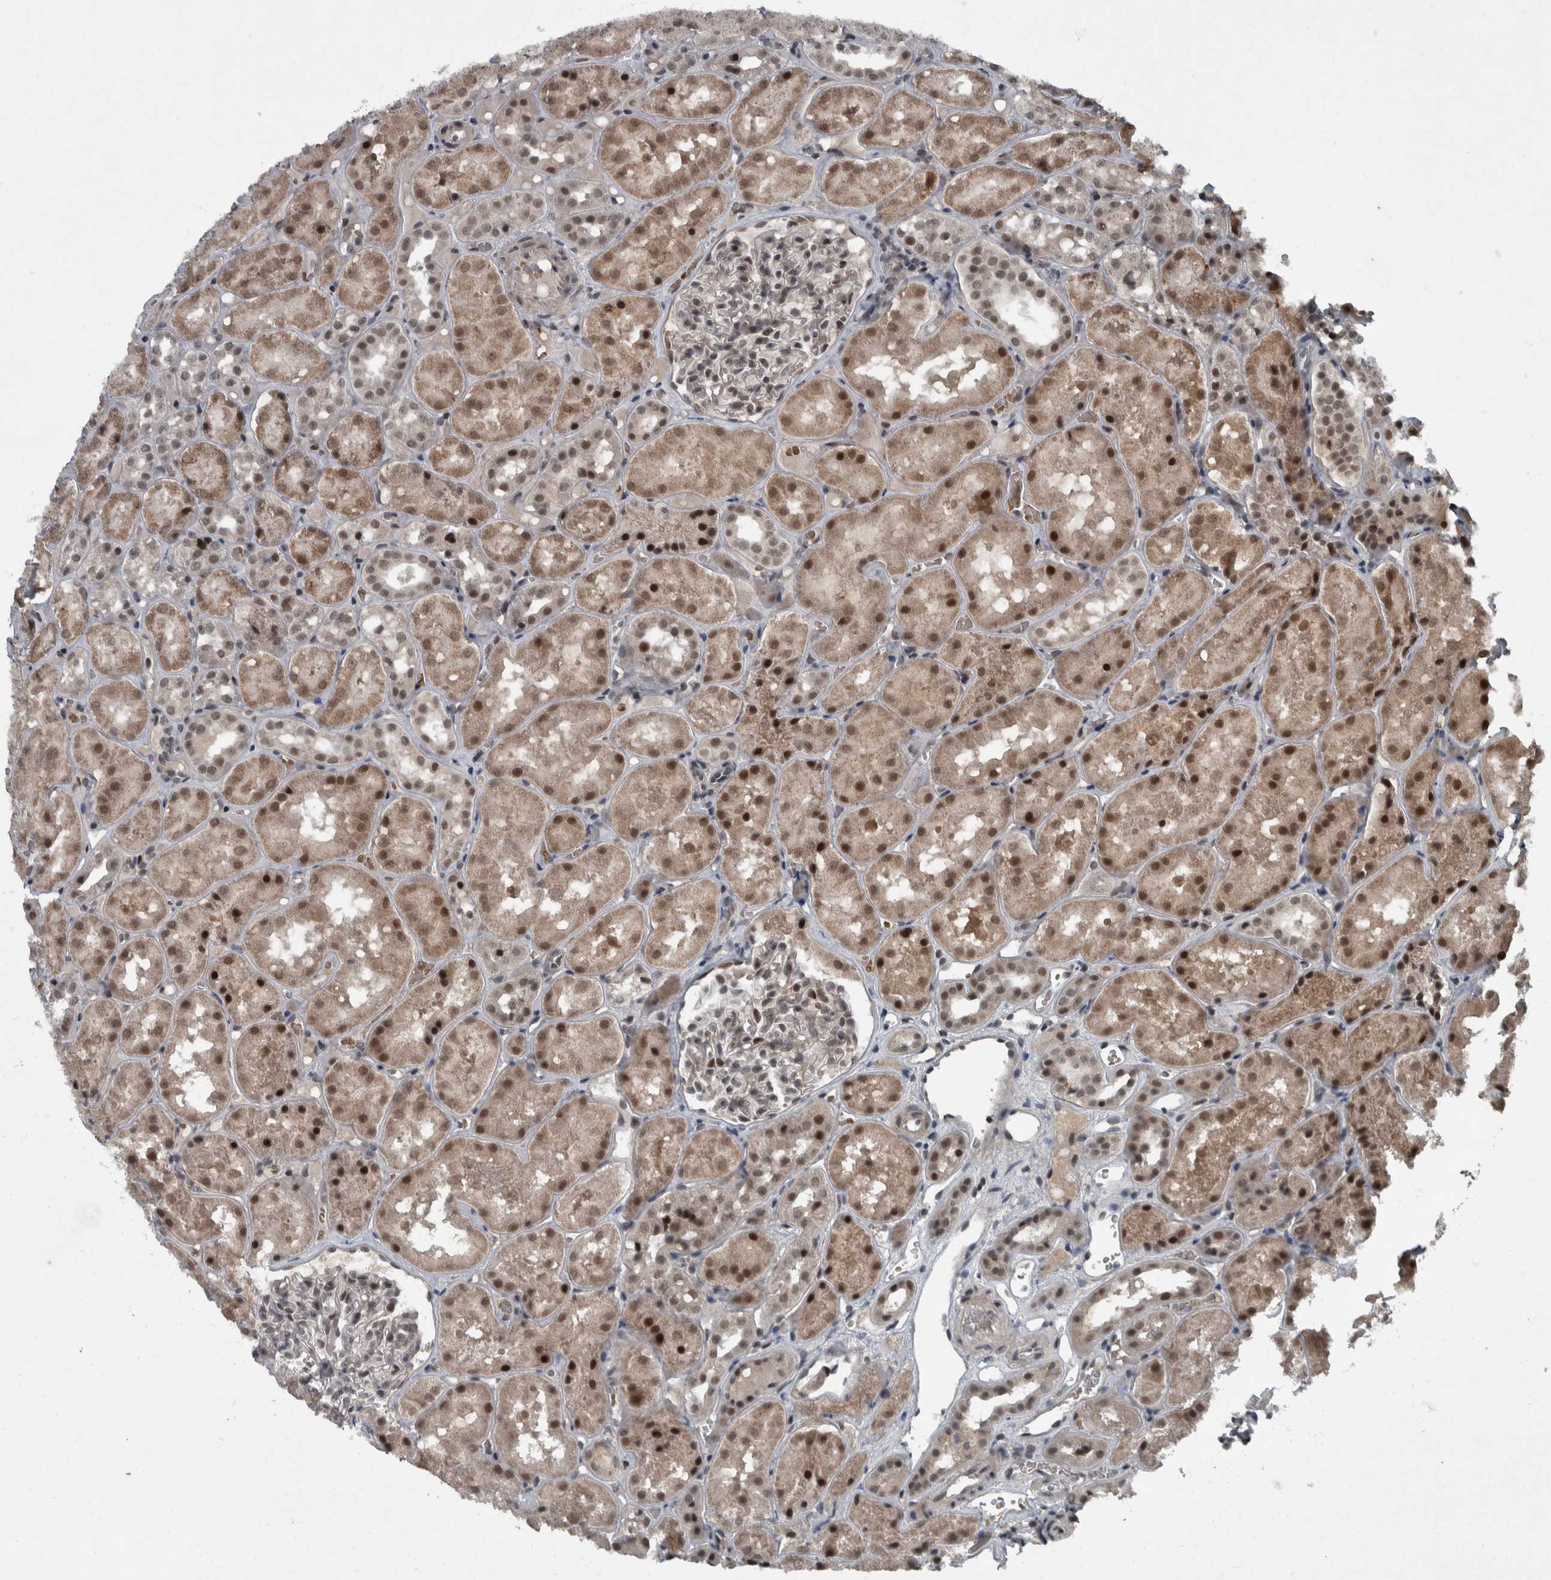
{"staining": {"intensity": "moderate", "quantity": ">75%", "location": "nuclear"}, "tissue": "kidney", "cell_type": "Cells in glomeruli", "image_type": "normal", "snomed": [{"axis": "morphology", "description": "Normal tissue, NOS"}, {"axis": "topography", "description": "Kidney"}], "caption": "The immunohistochemical stain highlights moderate nuclear positivity in cells in glomeruli of unremarkable kidney.", "gene": "WDR33", "patient": {"sex": "male", "age": 16}}